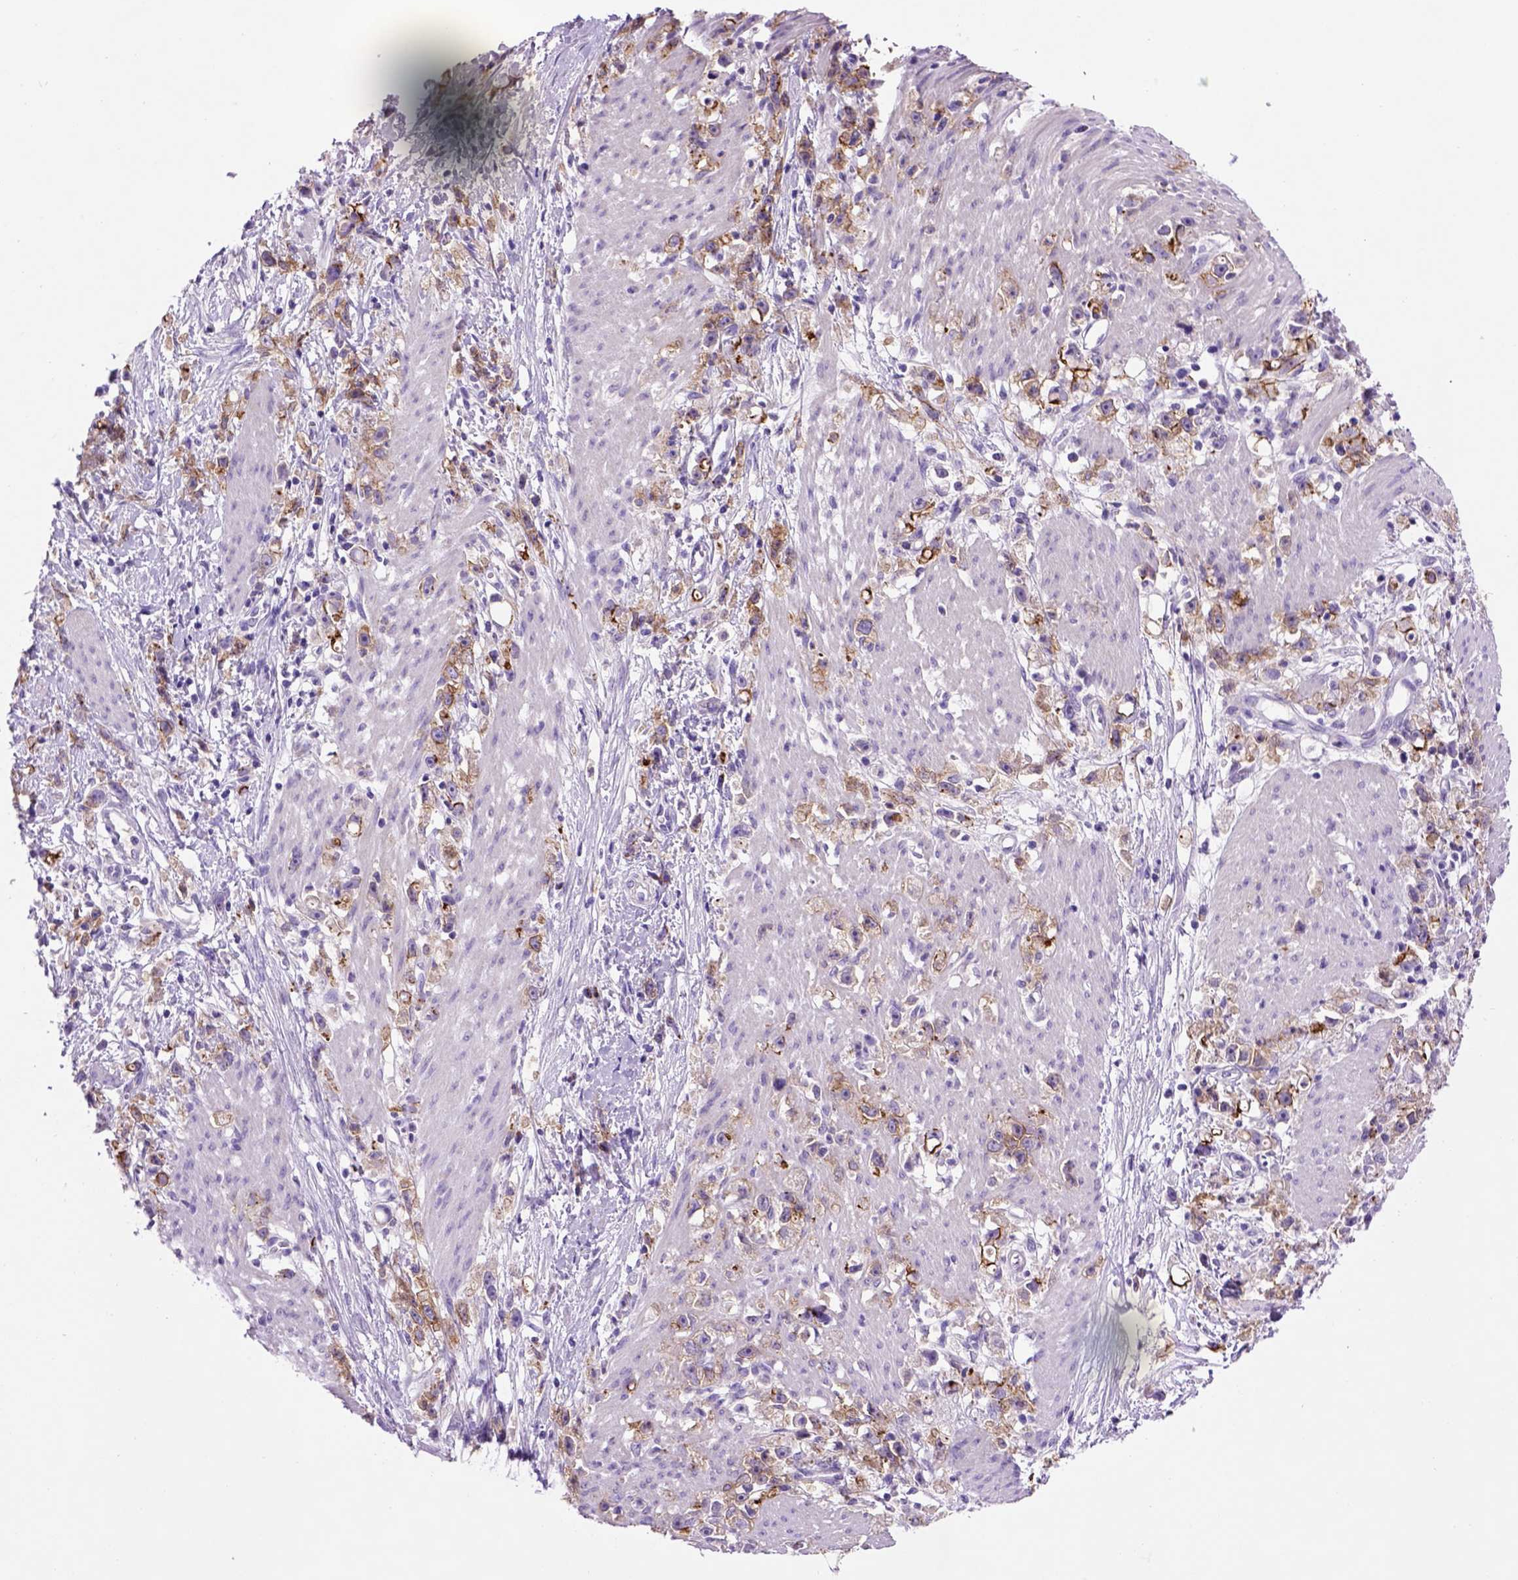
{"staining": {"intensity": "moderate", "quantity": ">75%", "location": "cytoplasmic/membranous"}, "tissue": "stomach cancer", "cell_type": "Tumor cells", "image_type": "cancer", "snomed": [{"axis": "morphology", "description": "Adenocarcinoma, NOS"}, {"axis": "topography", "description": "Stomach"}], "caption": "A brown stain shows moderate cytoplasmic/membranous staining of a protein in human stomach cancer (adenocarcinoma) tumor cells.", "gene": "CDH1", "patient": {"sex": "female", "age": 59}}